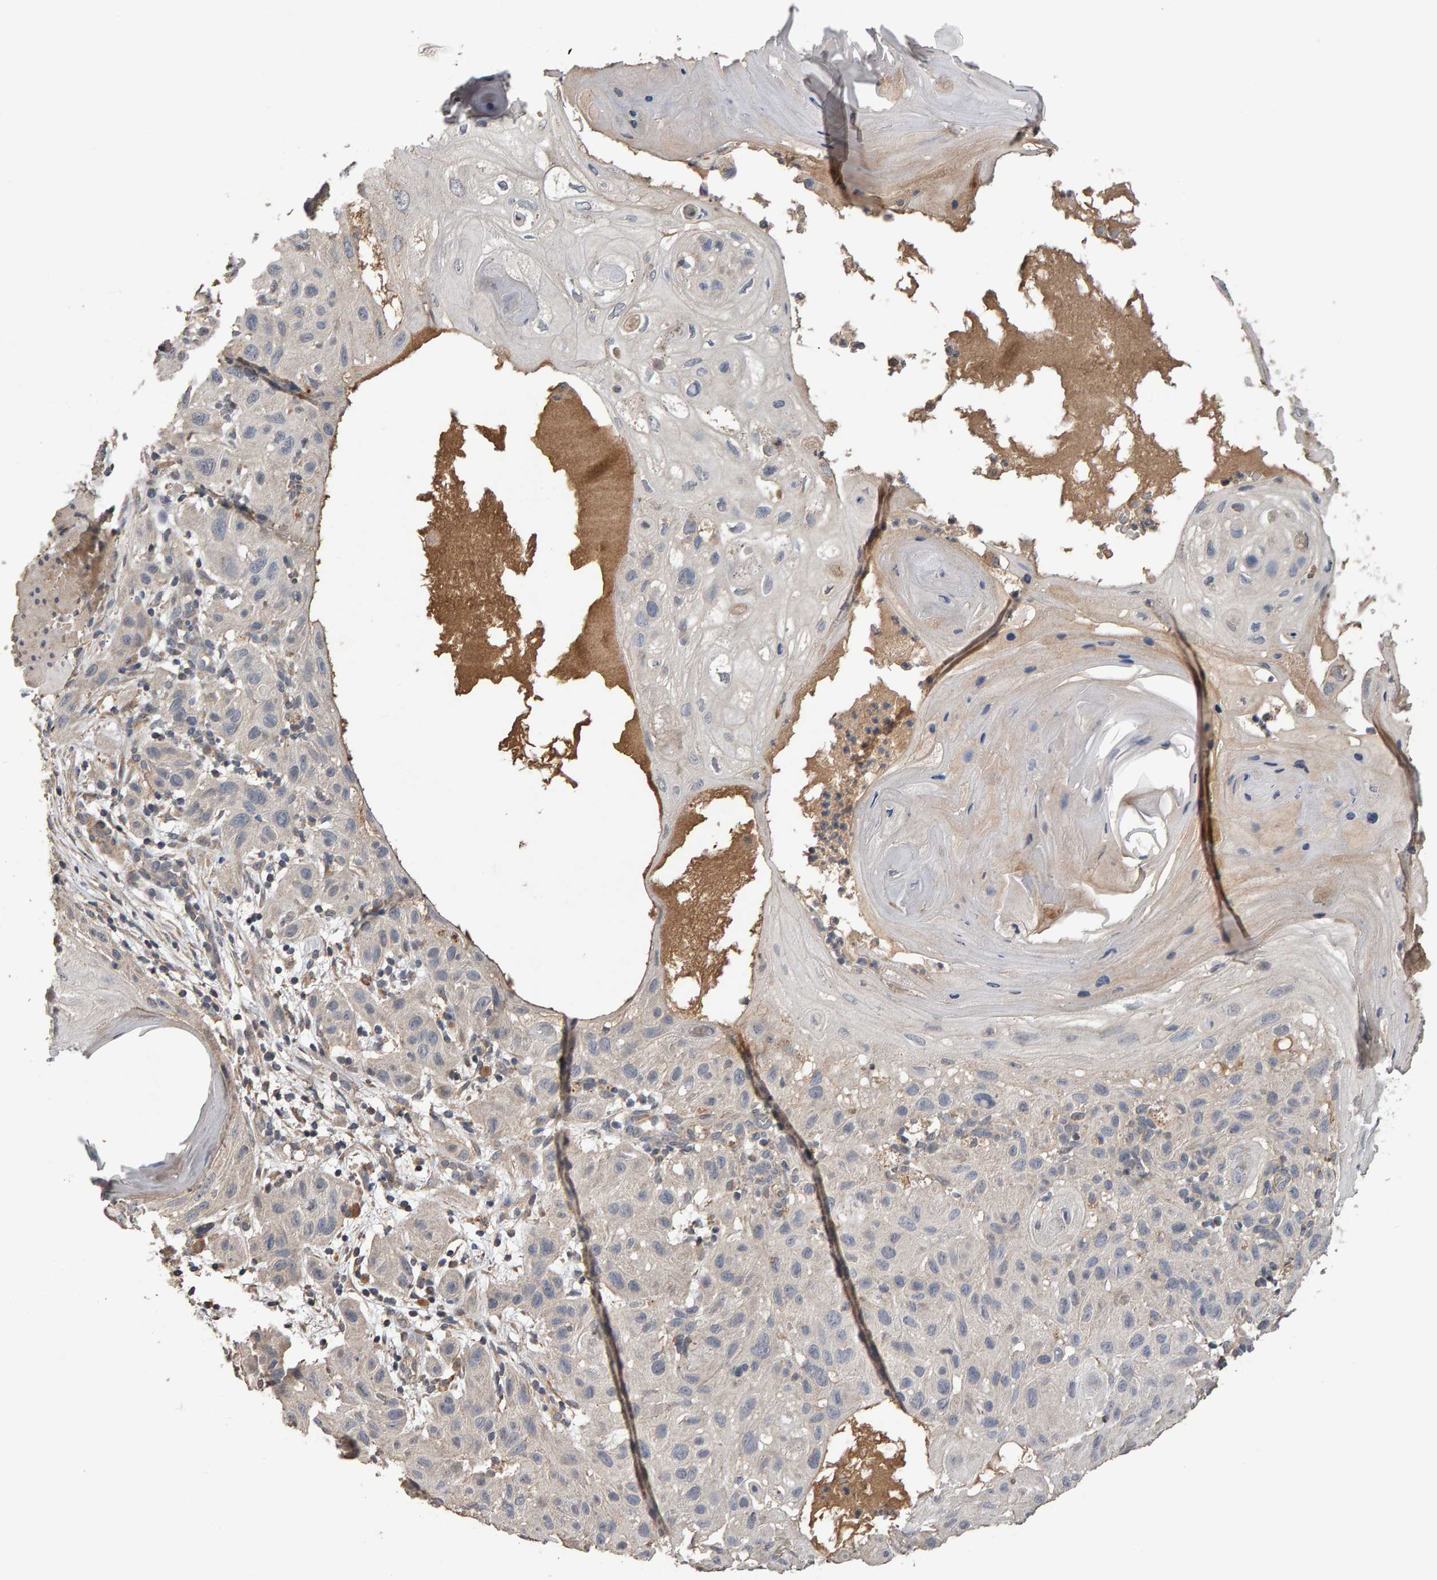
{"staining": {"intensity": "negative", "quantity": "none", "location": "none"}, "tissue": "skin cancer", "cell_type": "Tumor cells", "image_type": "cancer", "snomed": [{"axis": "morphology", "description": "Squamous cell carcinoma, NOS"}, {"axis": "topography", "description": "Skin"}], "caption": "Photomicrograph shows no protein staining in tumor cells of skin cancer tissue. (Brightfield microscopy of DAB IHC at high magnification).", "gene": "COASY", "patient": {"sex": "female", "age": 96}}